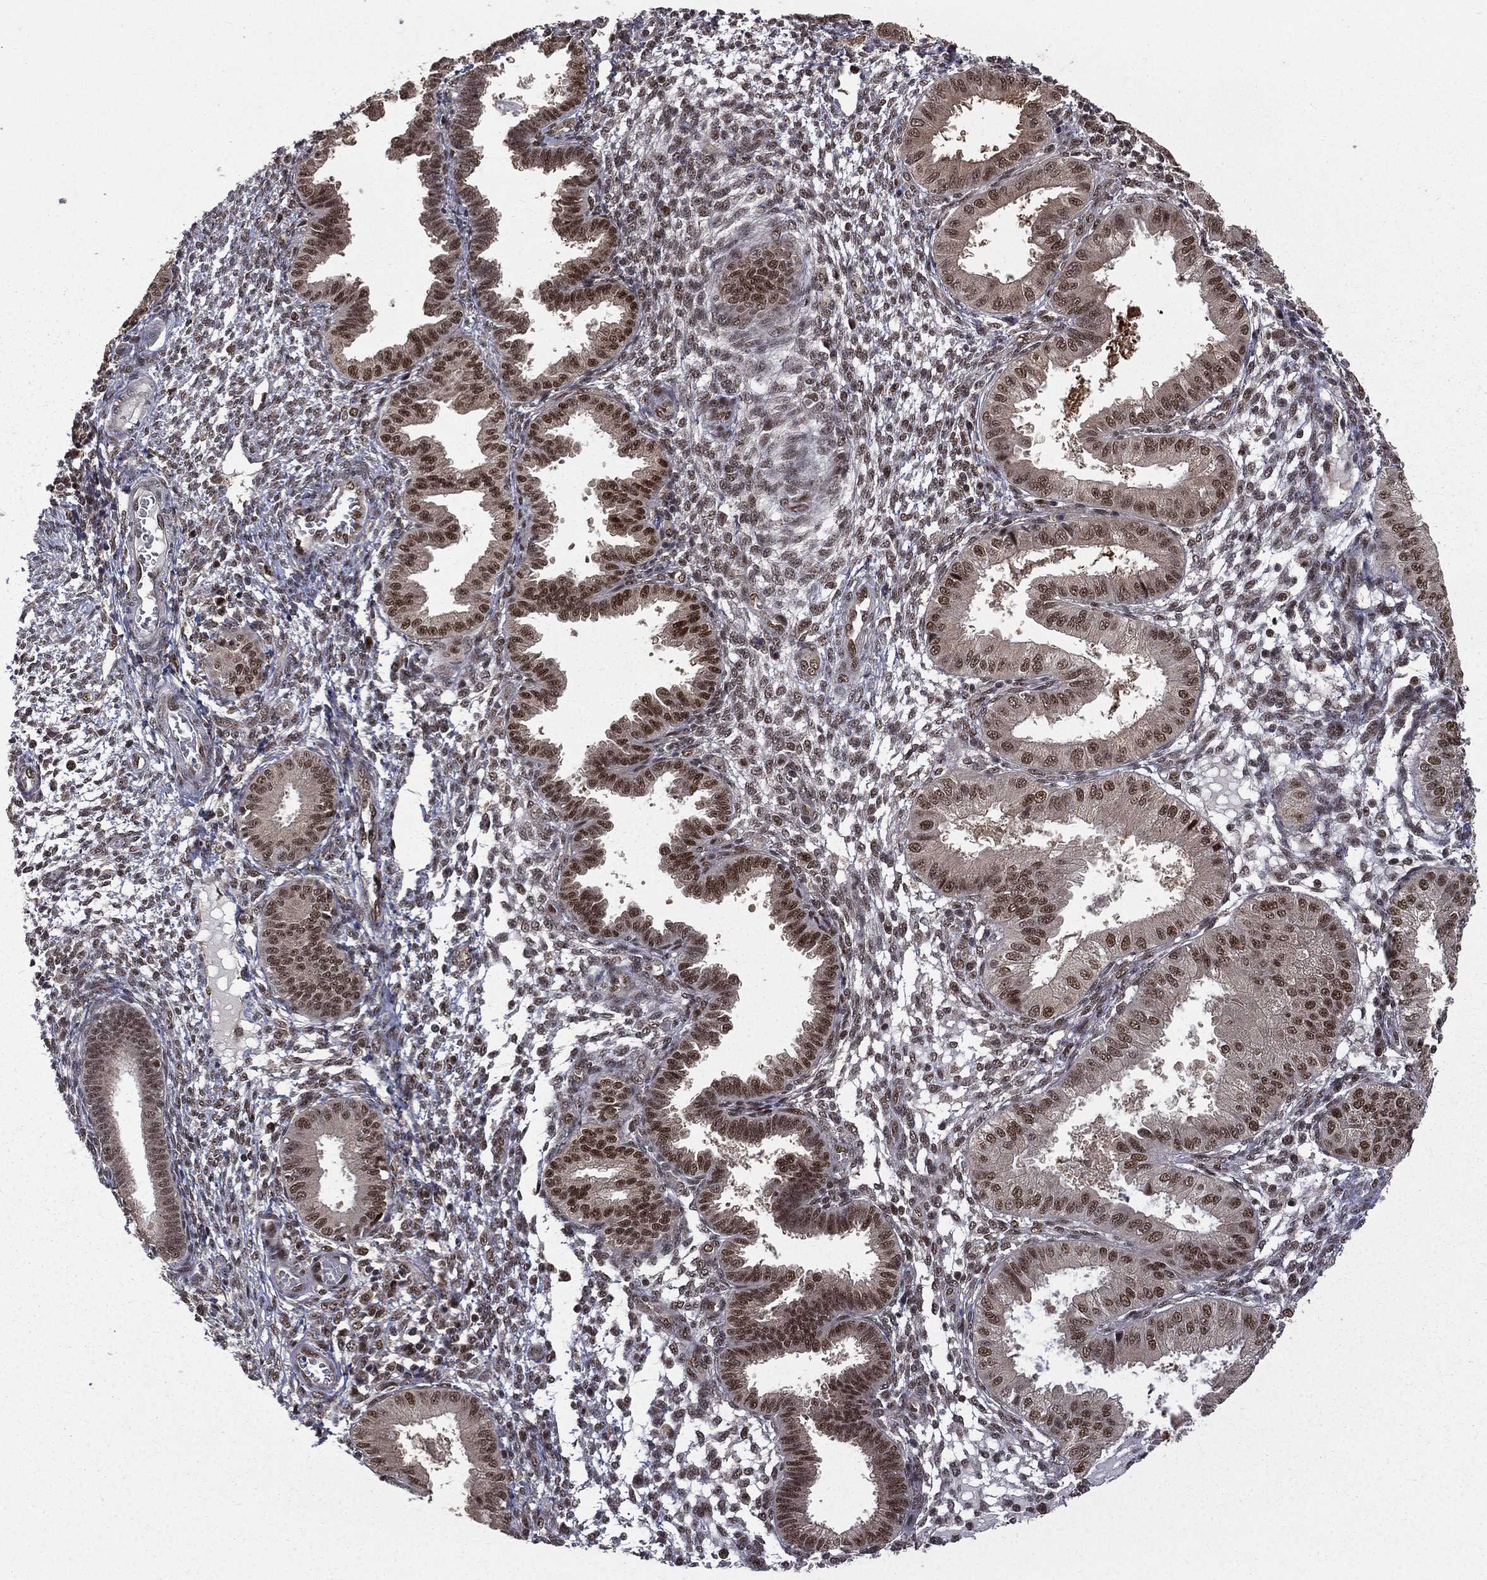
{"staining": {"intensity": "moderate", "quantity": "25%-75%", "location": "nuclear"}, "tissue": "endometrium", "cell_type": "Cells in endometrial stroma", "image_type": "normal", "snomed": [{"axis": "morphology", "description": "Normal tissue, NOS"}, {"axis": "topography", "description": "Endometrium"}], "caption": "Cells in endometrial stroma exhibit medium levels of moderate nuclear staining in about 25%-75% of cells in normal endometrium. (Stains: DAB in brown, nuclei in blue, Microscopy: brightfield microscopy at high magnification).", "gene": "JMJD6", "patient": {"sex": "female", "age": 43}}